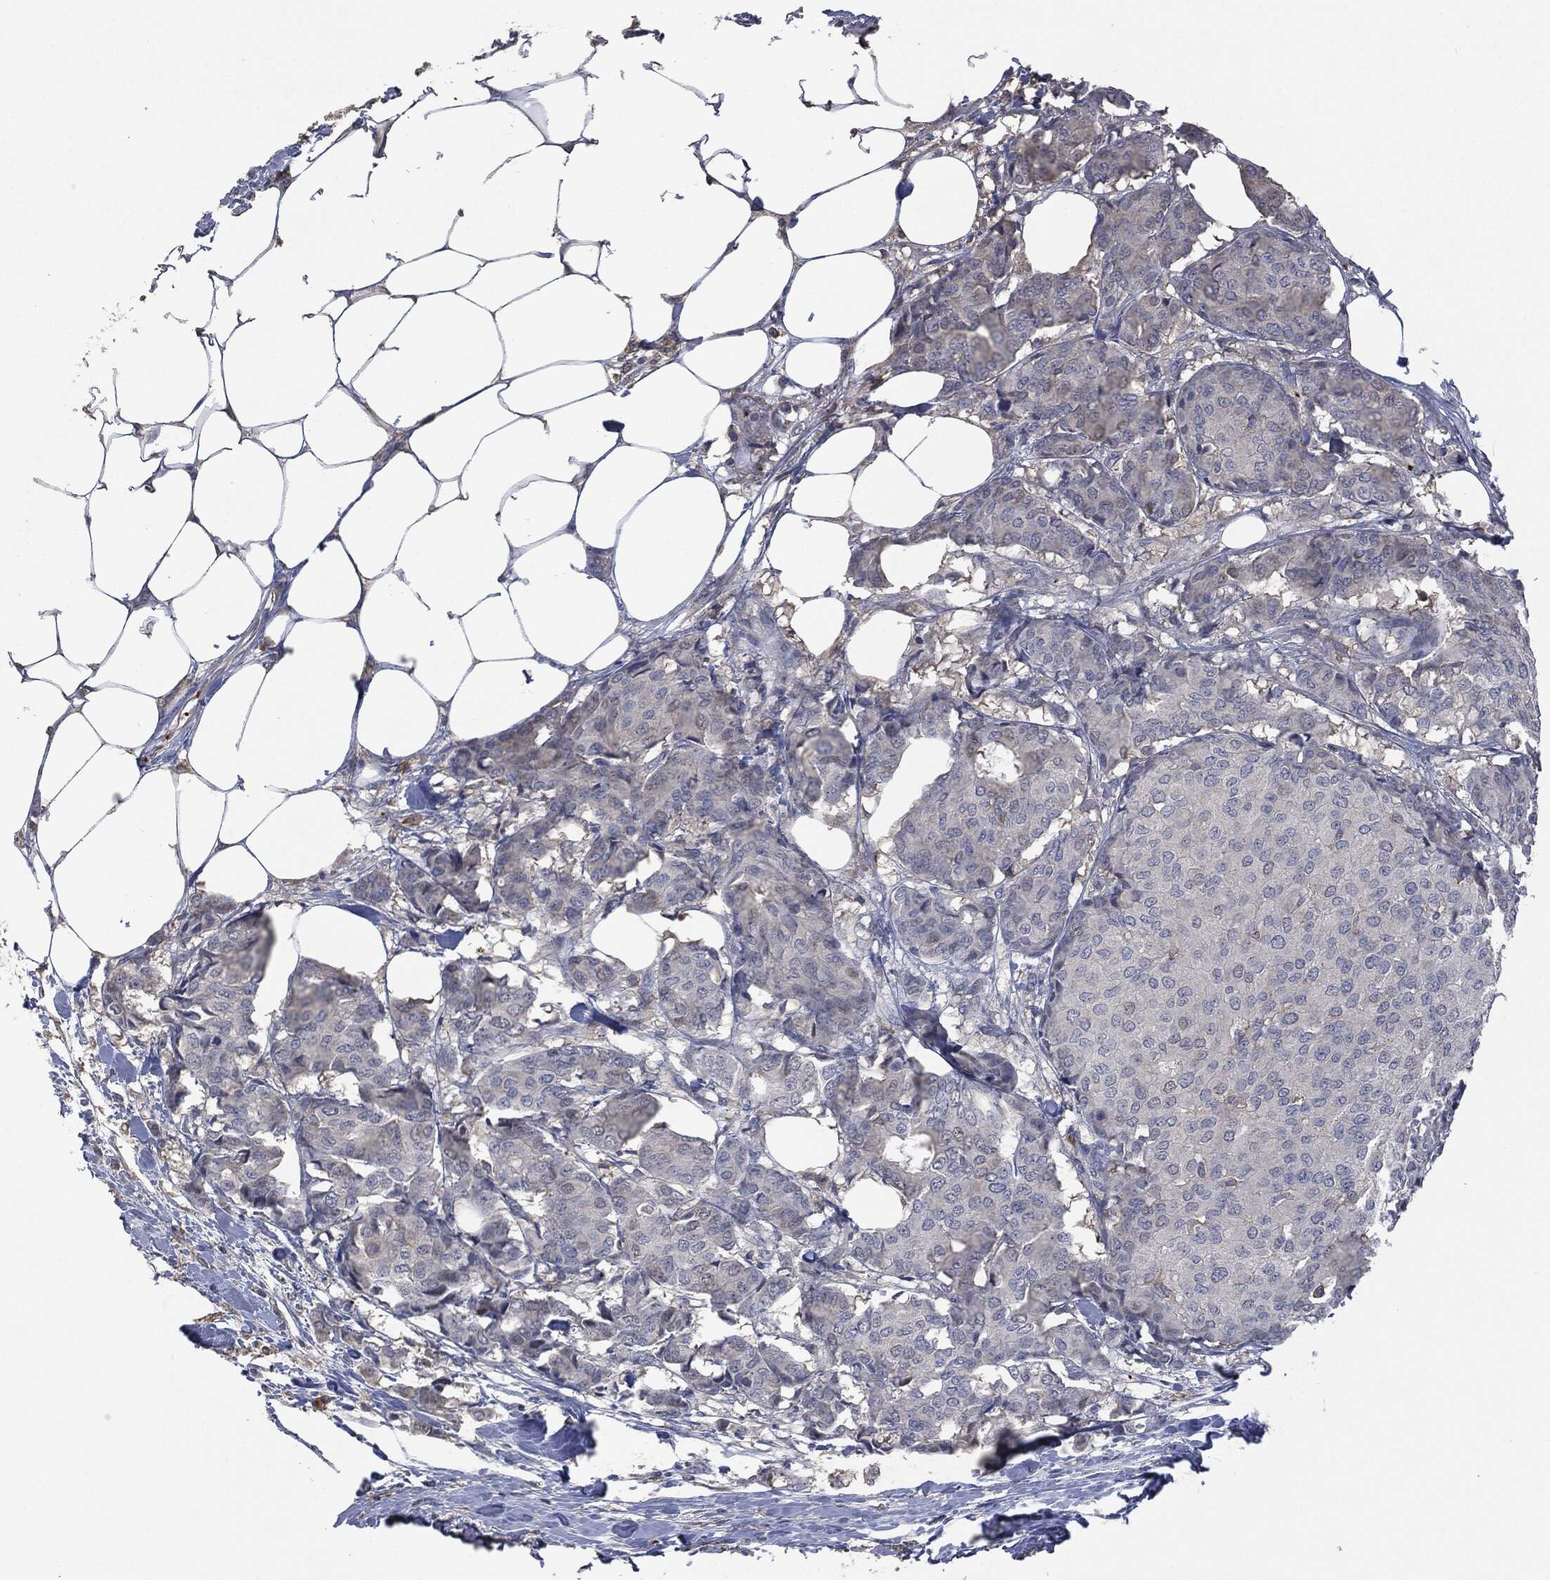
{"staining": {"intensity": "negative", "quantity": "none", "location": "none"}, "tissue": "breast cancer", "cell_type": "Tumor cells", "image_type": "cancer", "snomed": [{"axis": "morphology", "description": "Duct carcinoma"}, {"axis": "topography", "description": "Breast"}], "caption": "High magnification brightfield microscopy of breast infiltrating ductal carcinoma stained with DAB (3,3'-diaminobenzidine) (brown) and counterstained with hematoxylin (blue): tumor cells show no significant positivity. The staining was performed using DAB (3,3'-diaminobenzidine) to visualize the protein expression in brown, while the nuclei were stained in blue with hematoxylin (Magnification: 20x).", "gene": "CD33", "patient": {"sex": "female", "age": 75}}